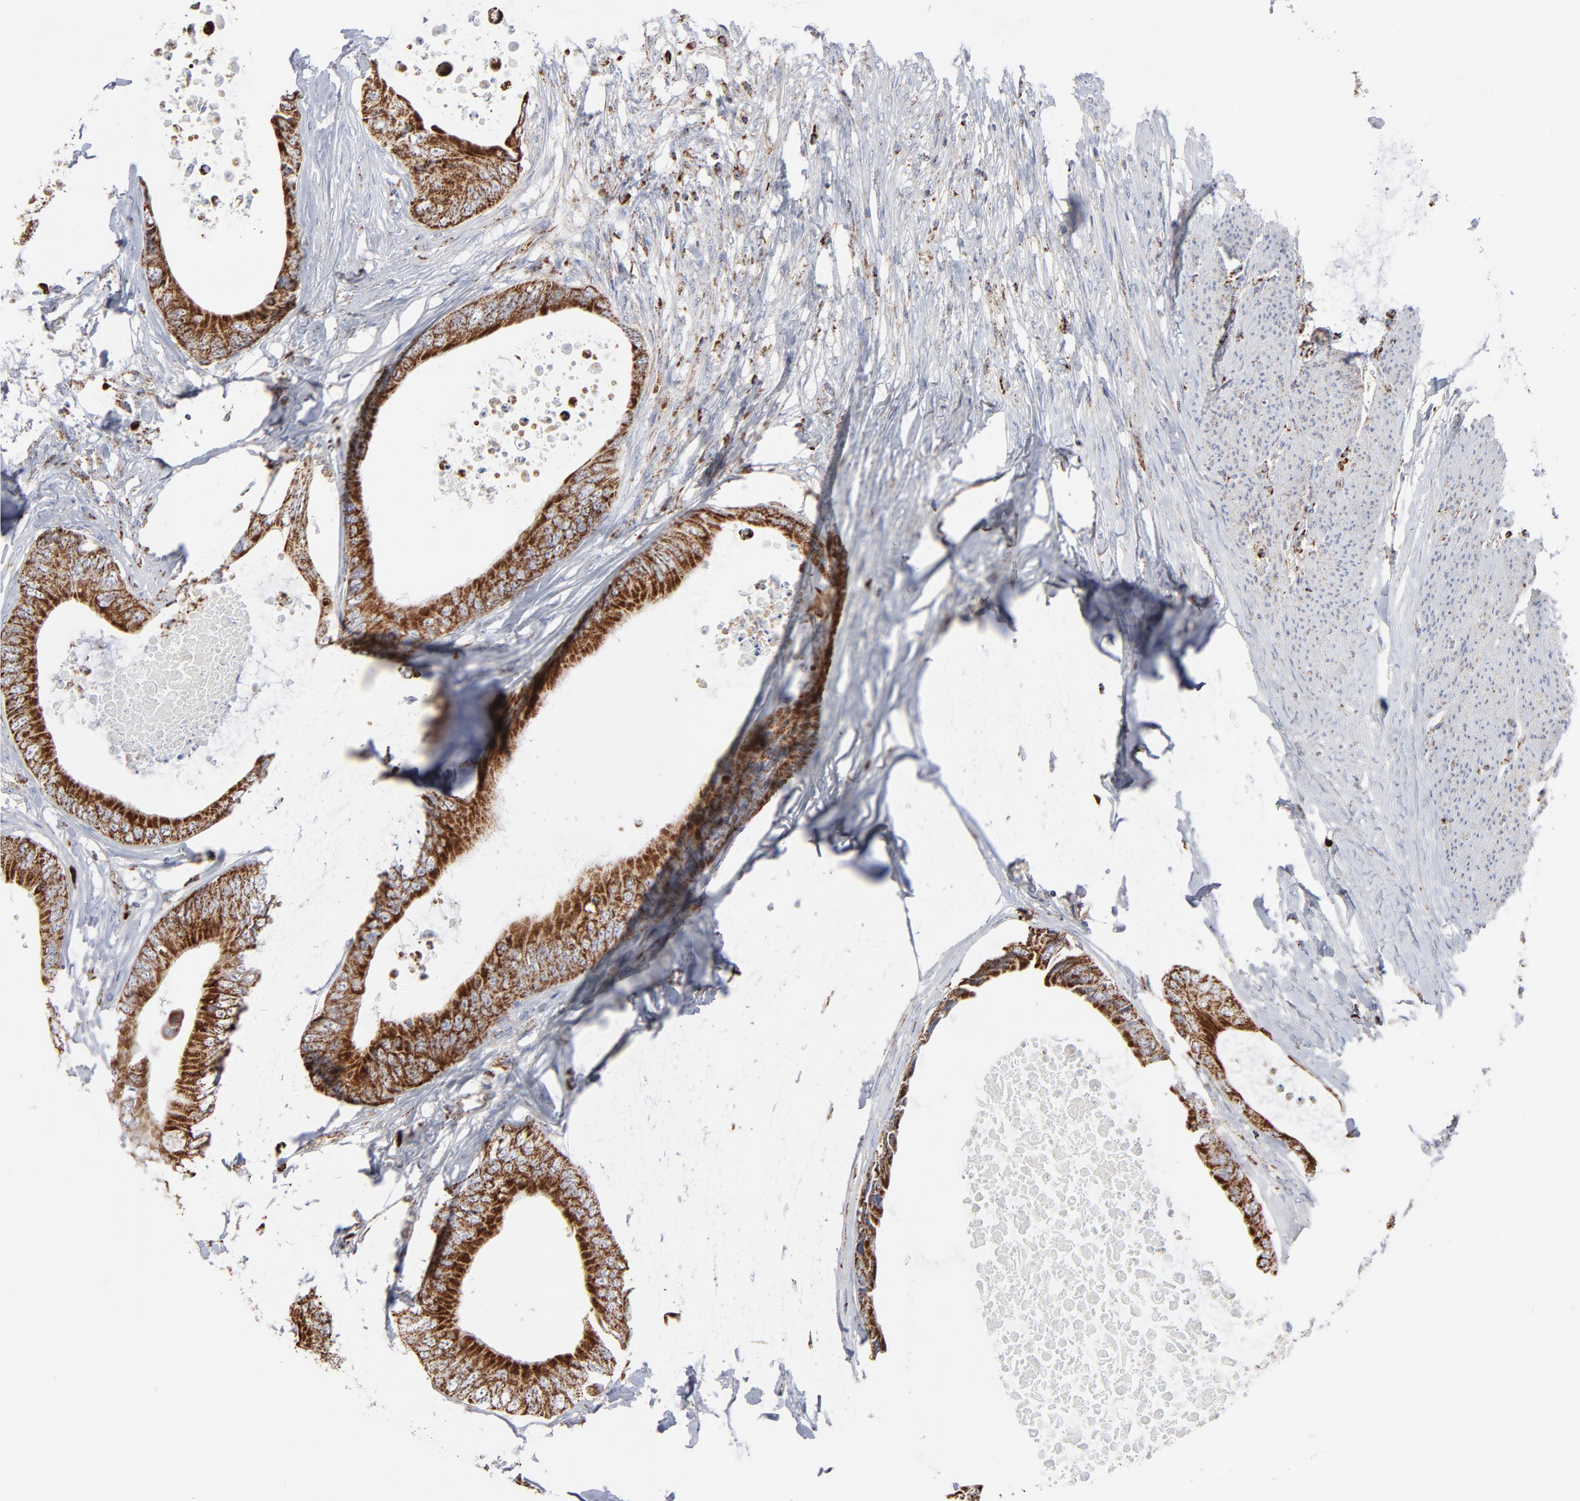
{"staining": {"intensity": "strong", "quantity": ">75%", "location": "cytoplasmic/membranous"}, "tissue": "colorectal cancer", "cell_type": "Tumor cells", "image_type": "cancer", "snomed": [{"axis": "morphology", "description": "Normal tissue, NOS"}, {"axis": "morphology", "description": "Adenocarcinoma, NOS"}, {"axis": "topography", "description": "Rectum"}, {"axis": "topography", "description": "Peripheral nerve tissue"}], "caption": "Protein staining displays strong cytoplasmic/membranous expression in approximately >75% of tumor cells in colorectal cancer (adenocarcinoma).", "gene": "ASB3", "patient": {"sex": "female", "age": 77}}